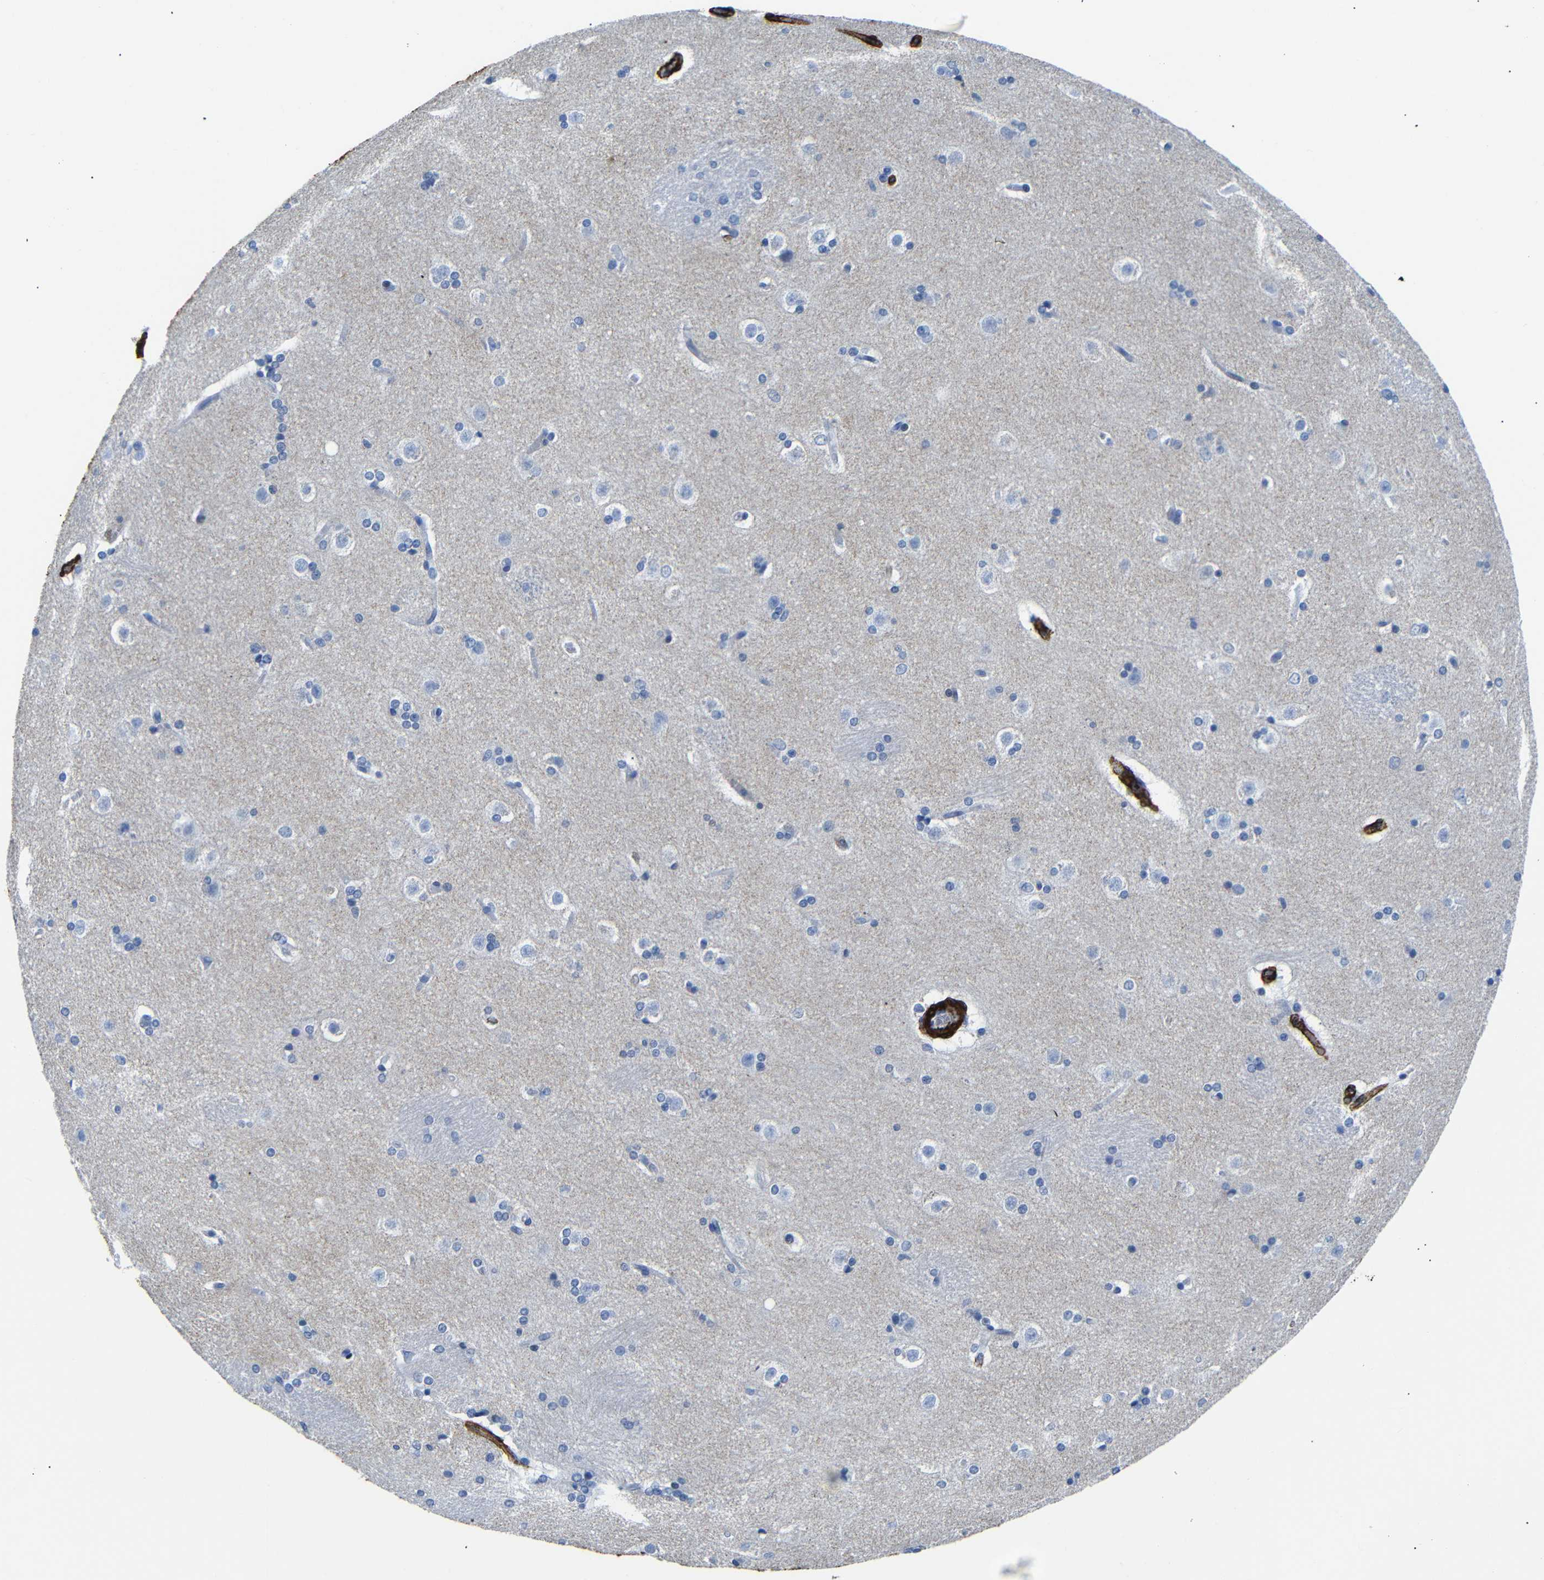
{"staining": {"intensity": "negative", "quantity": "none", "location": "none"}, "tissue": "caudate", "cell_type": "Glial cells", "image_type": "normal", "snomed": [{"axis": "morphology", "description": "Normal tissue, NOS"}, {"axis": "topography", "description": "Lateral ventricle wall"}], "caption": "Caudate stained for a protein using IHC demonstrates no staining glial cells.", "gene": "ACTA2", "patient": {"sex": "female", "age": 19}}